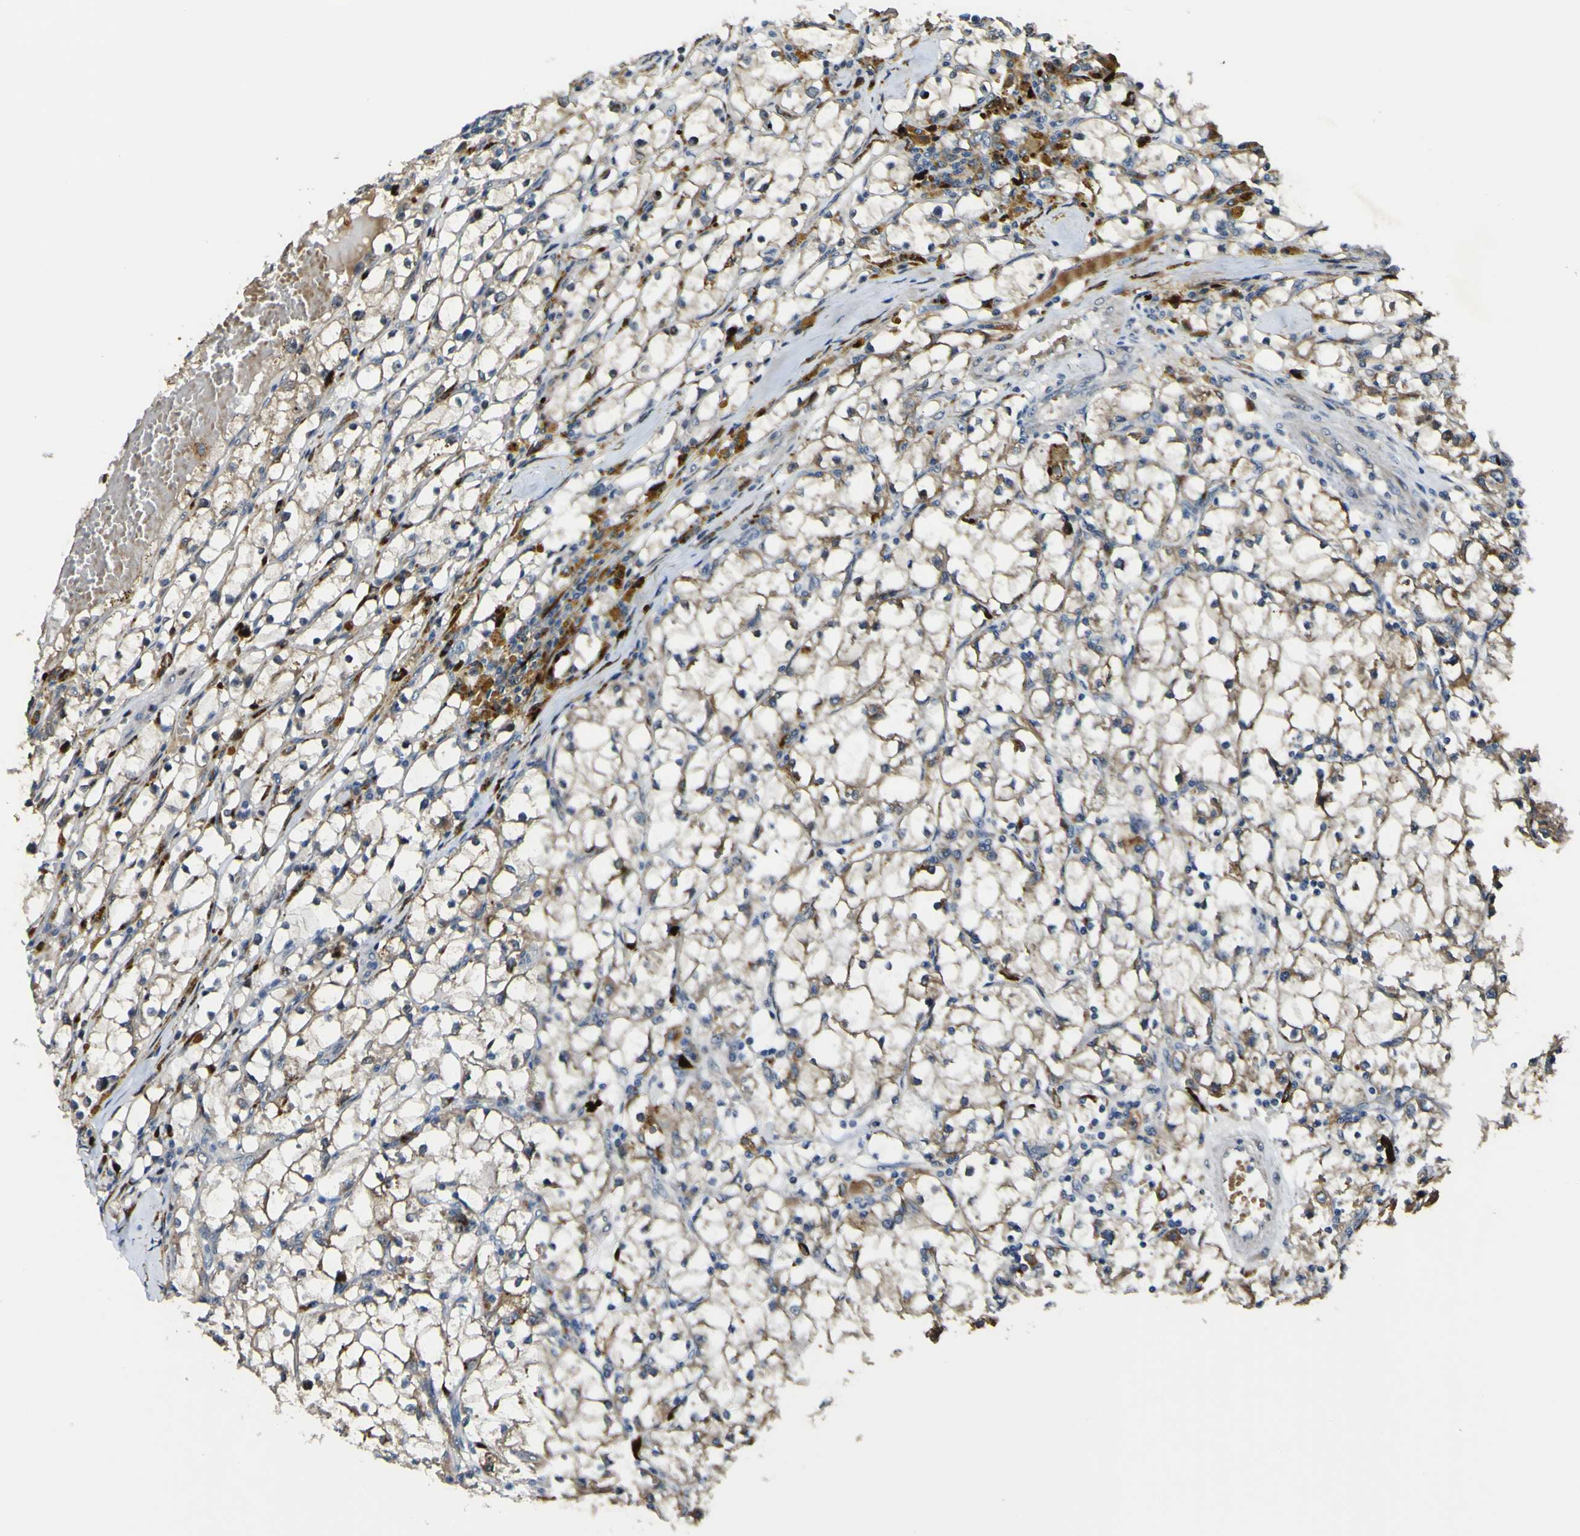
{"staining": {"intensity": "weak", "quantity": ">75%", "location": "cytoplasmic/membranous"}, "tissue": "renal cancer", "cell_type": "Tumor cells", "image_type": "cancer", "snomed": [{"axis": "morphology", "description": "Adenocarcinoma, NOS"}, {"axis": "topography", "description": "Kidney"}], "caption": "High-power microscopy captured an immunohistochemistry histopathology image of adenocarcinoma (renal), revealing weak cytoplasmic/membranous staining in approximately >75% of tumor cells.", "gene": "LBHD1", "patient": {"sex": "male", "age": 56}}